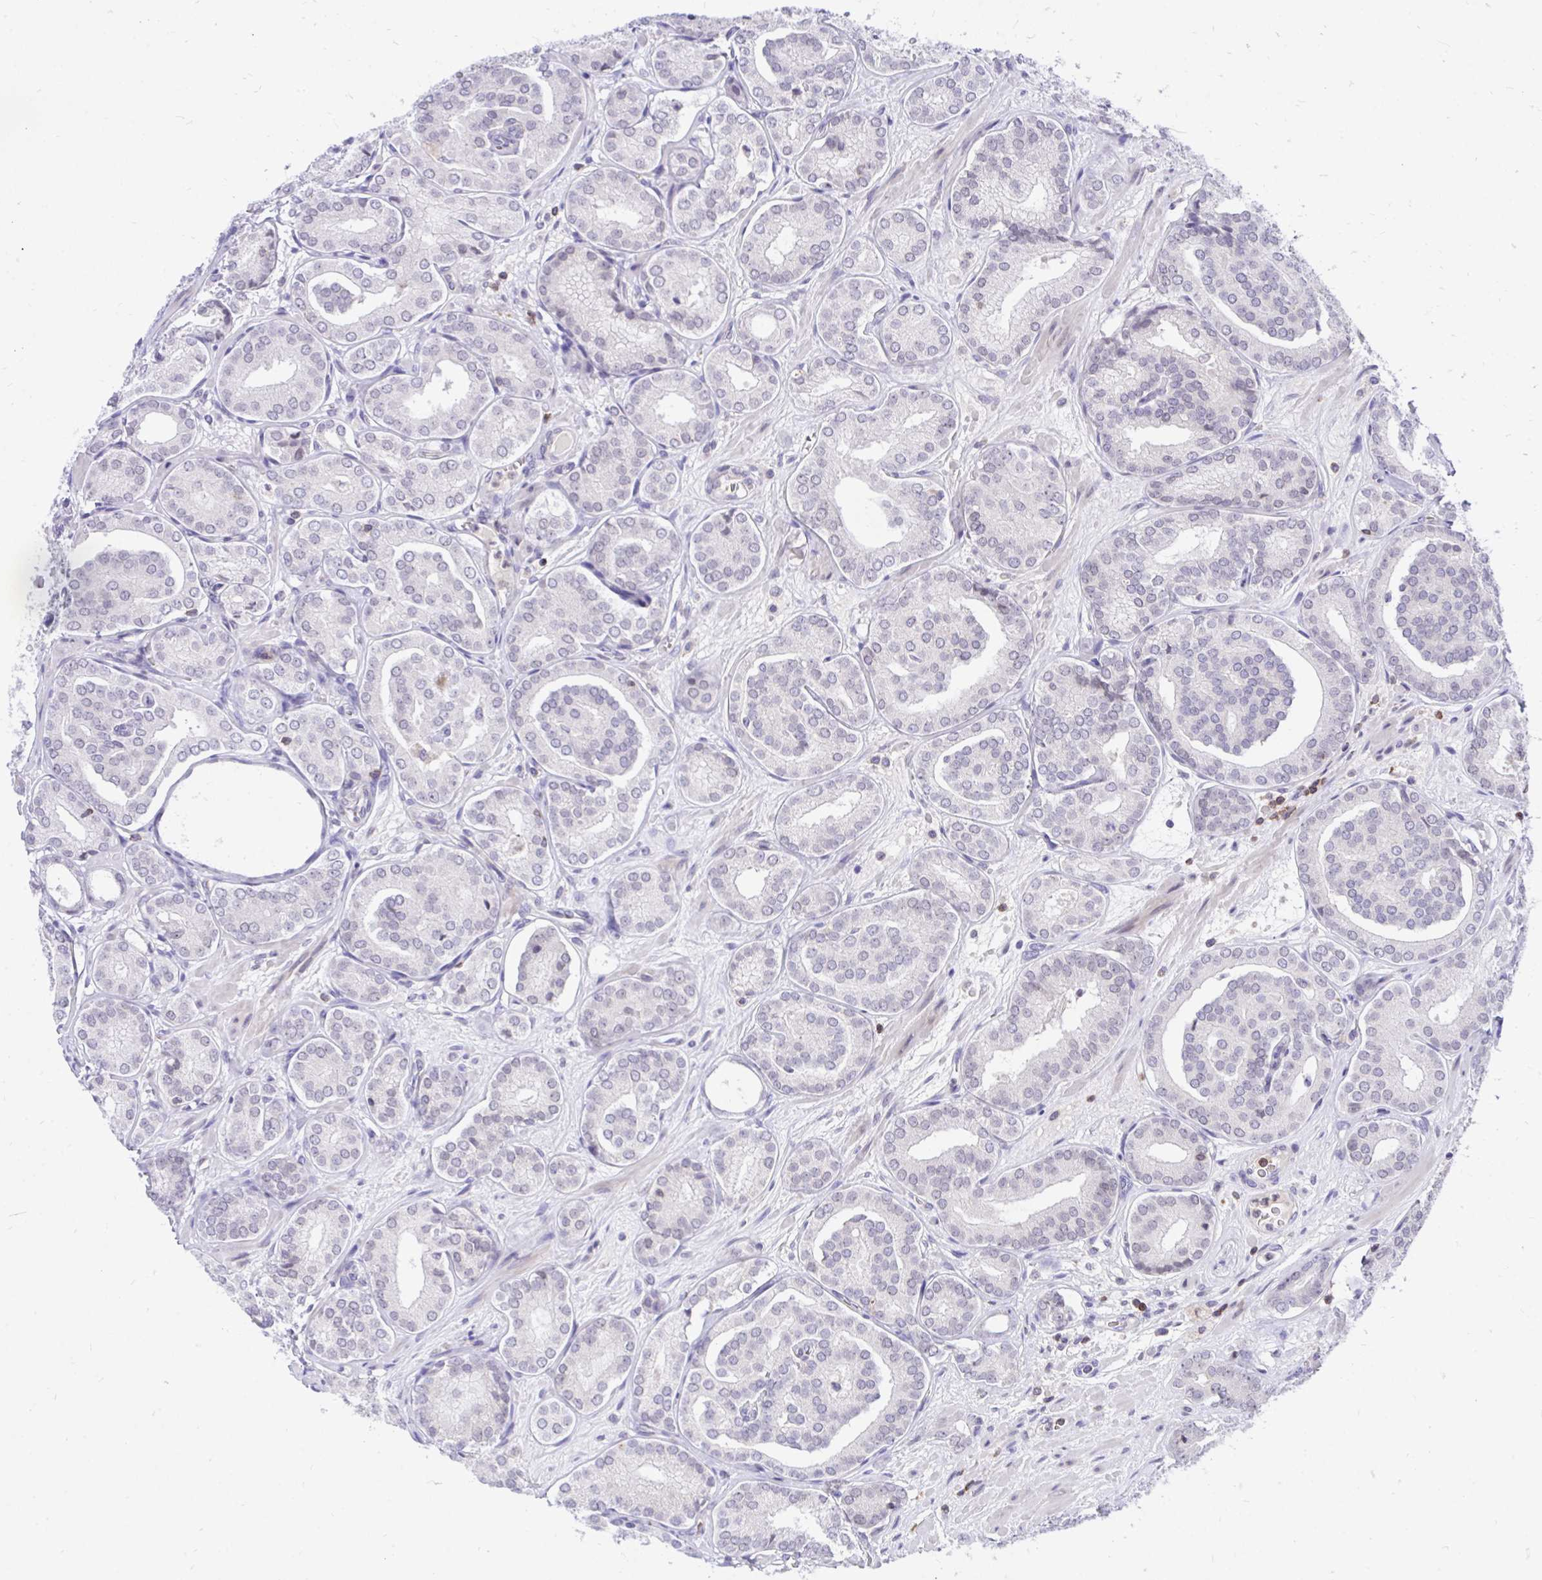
{"staining": {"intensity": "negative", "quantity": "none", "location": "none"}, "tissue": "prostate cancer", "cell_type": "Tumor cells", "image_type": "cancer", "snomed": [{"axis": "morphology", "description": "Adenocarcinoma, High grade"}, {"axis": "topography", "description": "Prostate"}], "caption": "Tumor cells are negative for brown protein staining in prostate cancer (adenocarcinoma (high-grade)). (IHC, brightfield microscopy, high magnification).", "gene": "CXCL8", "patient": {"sex": "male", "age": 66}}